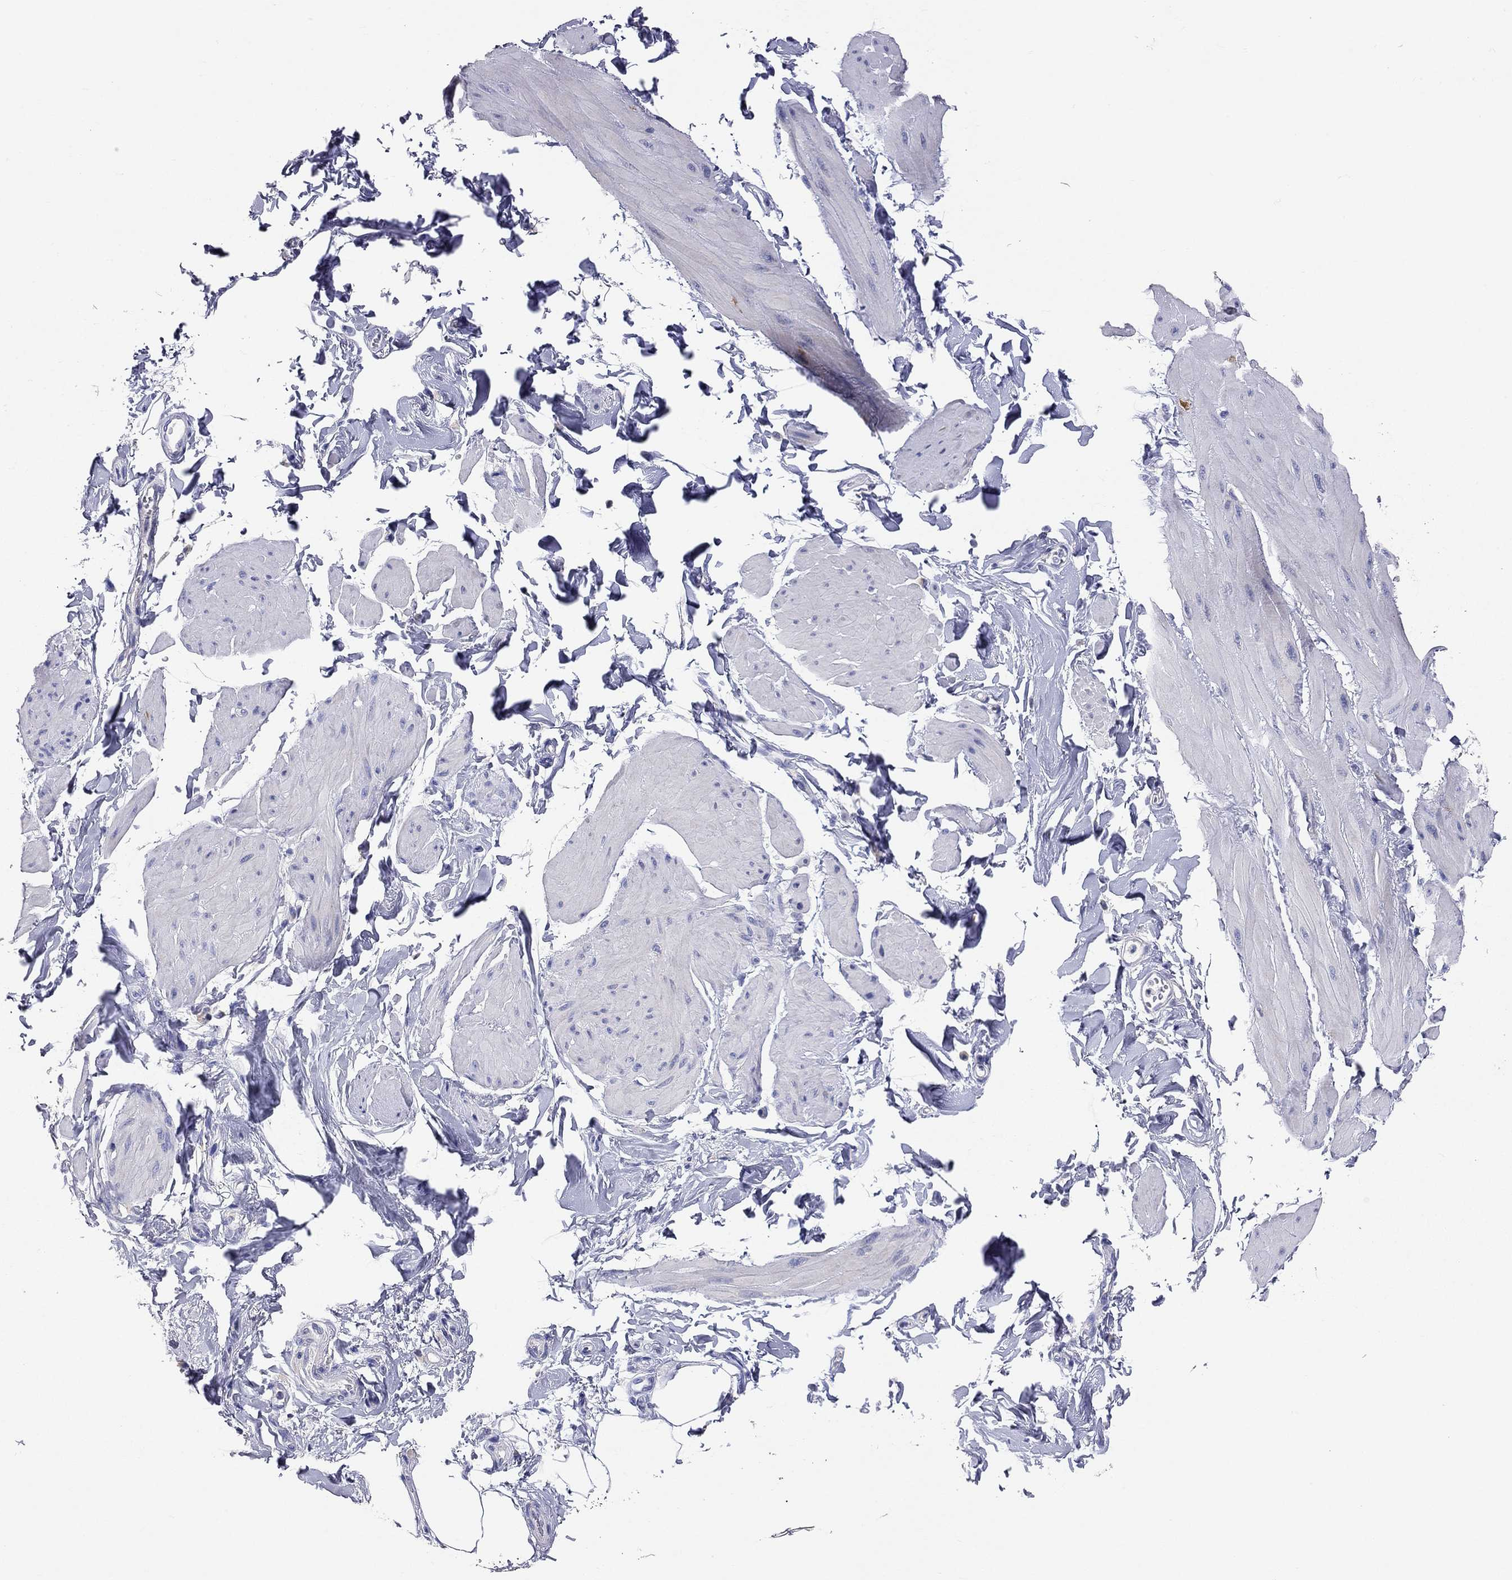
{"staining": {"intensity": "negative", "quantity": "none", "location": "none"}, "tissue": "smooth muscle", "cell_type": "Smooth muscle cells", "image_type": "normal", "snomed": [{"axis": "morphology", "description": "Normal tissue, NOS"}, {"axis": "topography", "description": "Adipose tissue"}, {"axis": "topography", "description": "Smooth muscle"}, {"axis": "topography", "description": "Peripheral nerve tissue"}], "caption": "A micrograph of human smooth muscle is negative for staining in smooth muscle cells.", "gene": "RCAN1", "patient": {"sex": "male", "age": 83}}